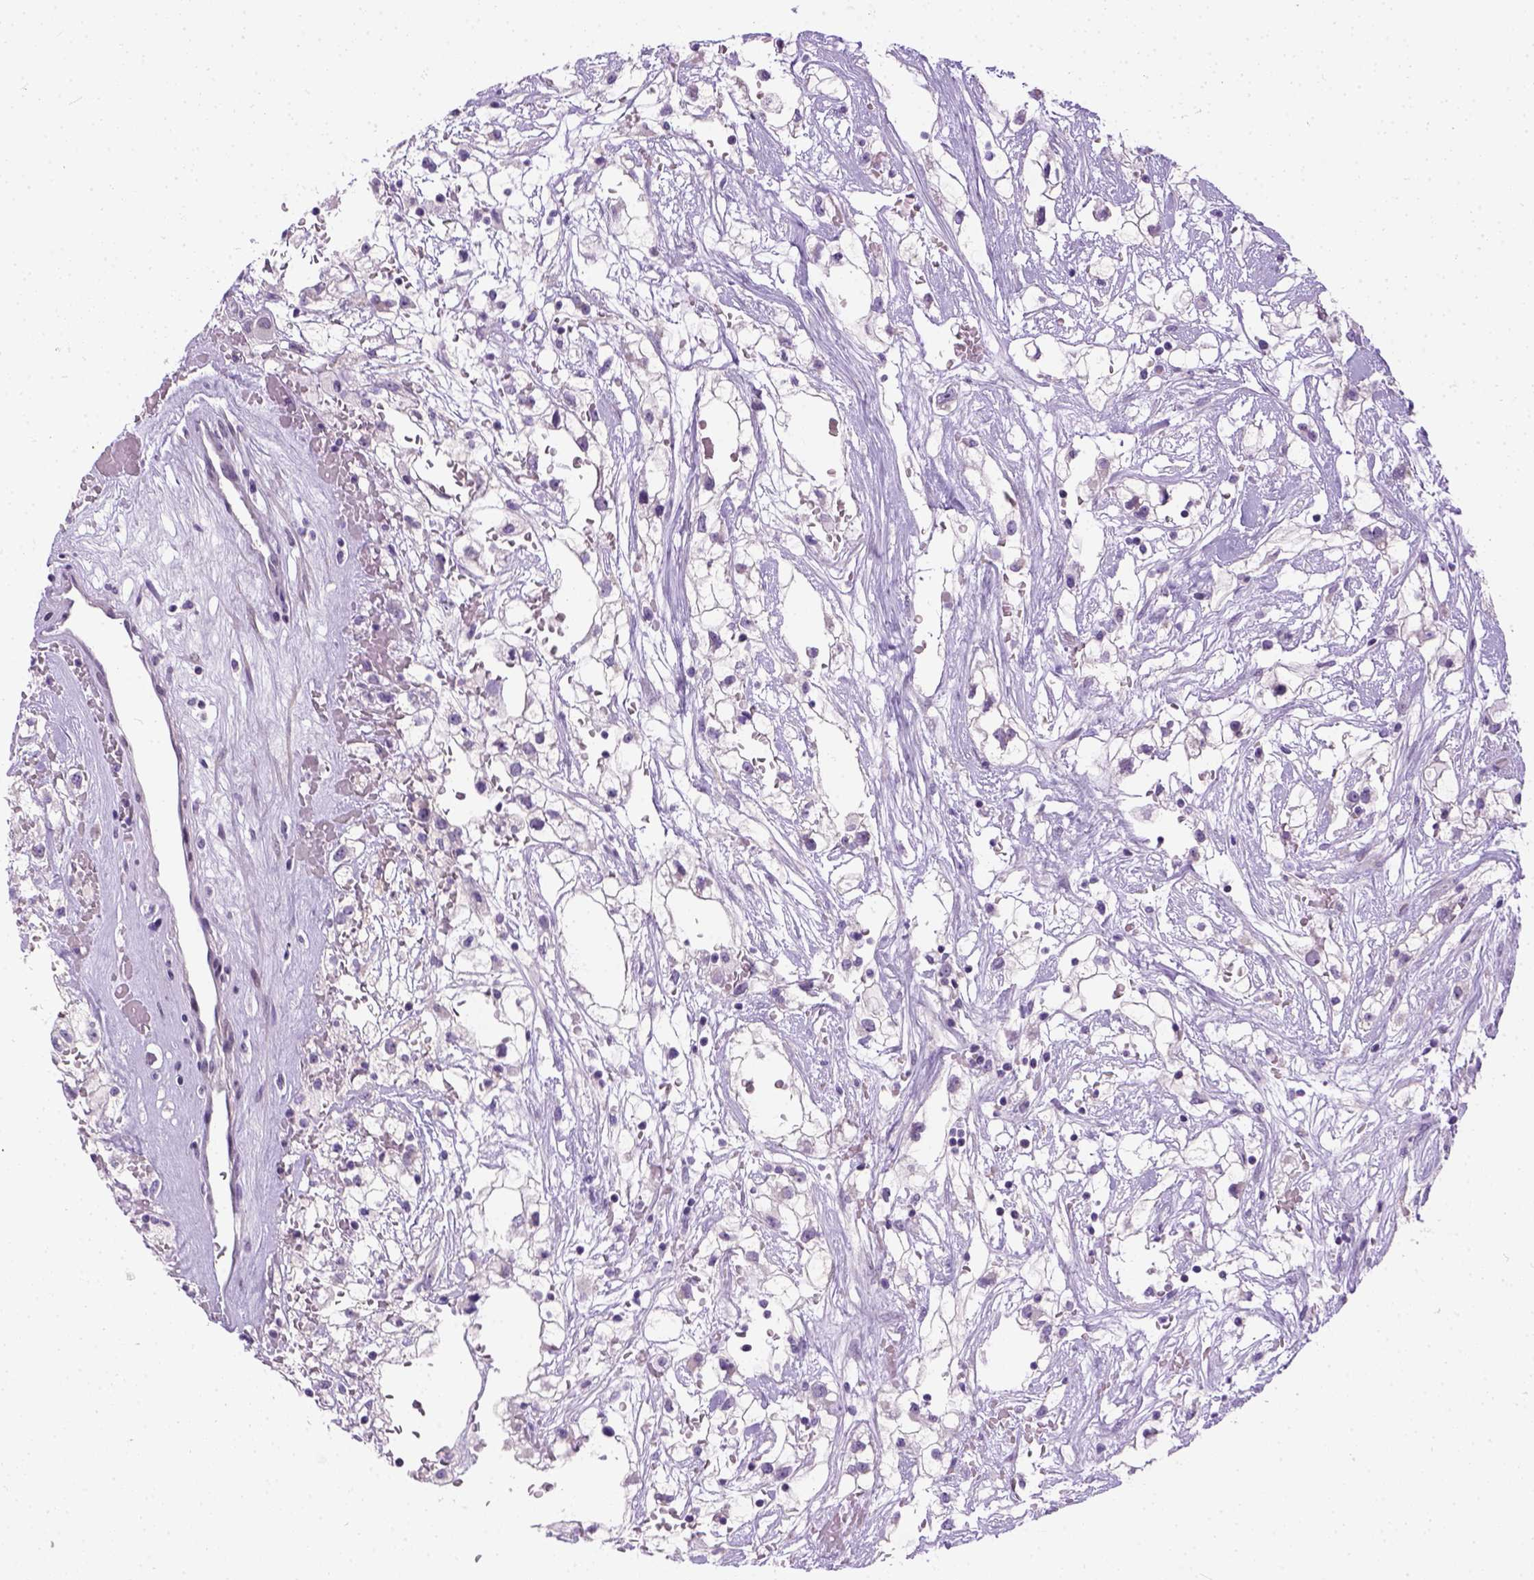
{"staining": {"intensity": "negative", "quantity": "none", "location": "none"}, "tissue": "renal cancer", "cell_type": "Tumor cells", "image_type": "cancer", "snomed": [{"axis": "morphology", "description": "Adenocarcinoma, NOS"}, {"axis": "topography", "description": "Kidney"}], "caption": "A histopathology image of adenocarcinoma (renal) stained for a protein reveals no brown staining in tumor cells.", "gene": "FAM184B", "patient": {"sex": "male", "age": 59}}